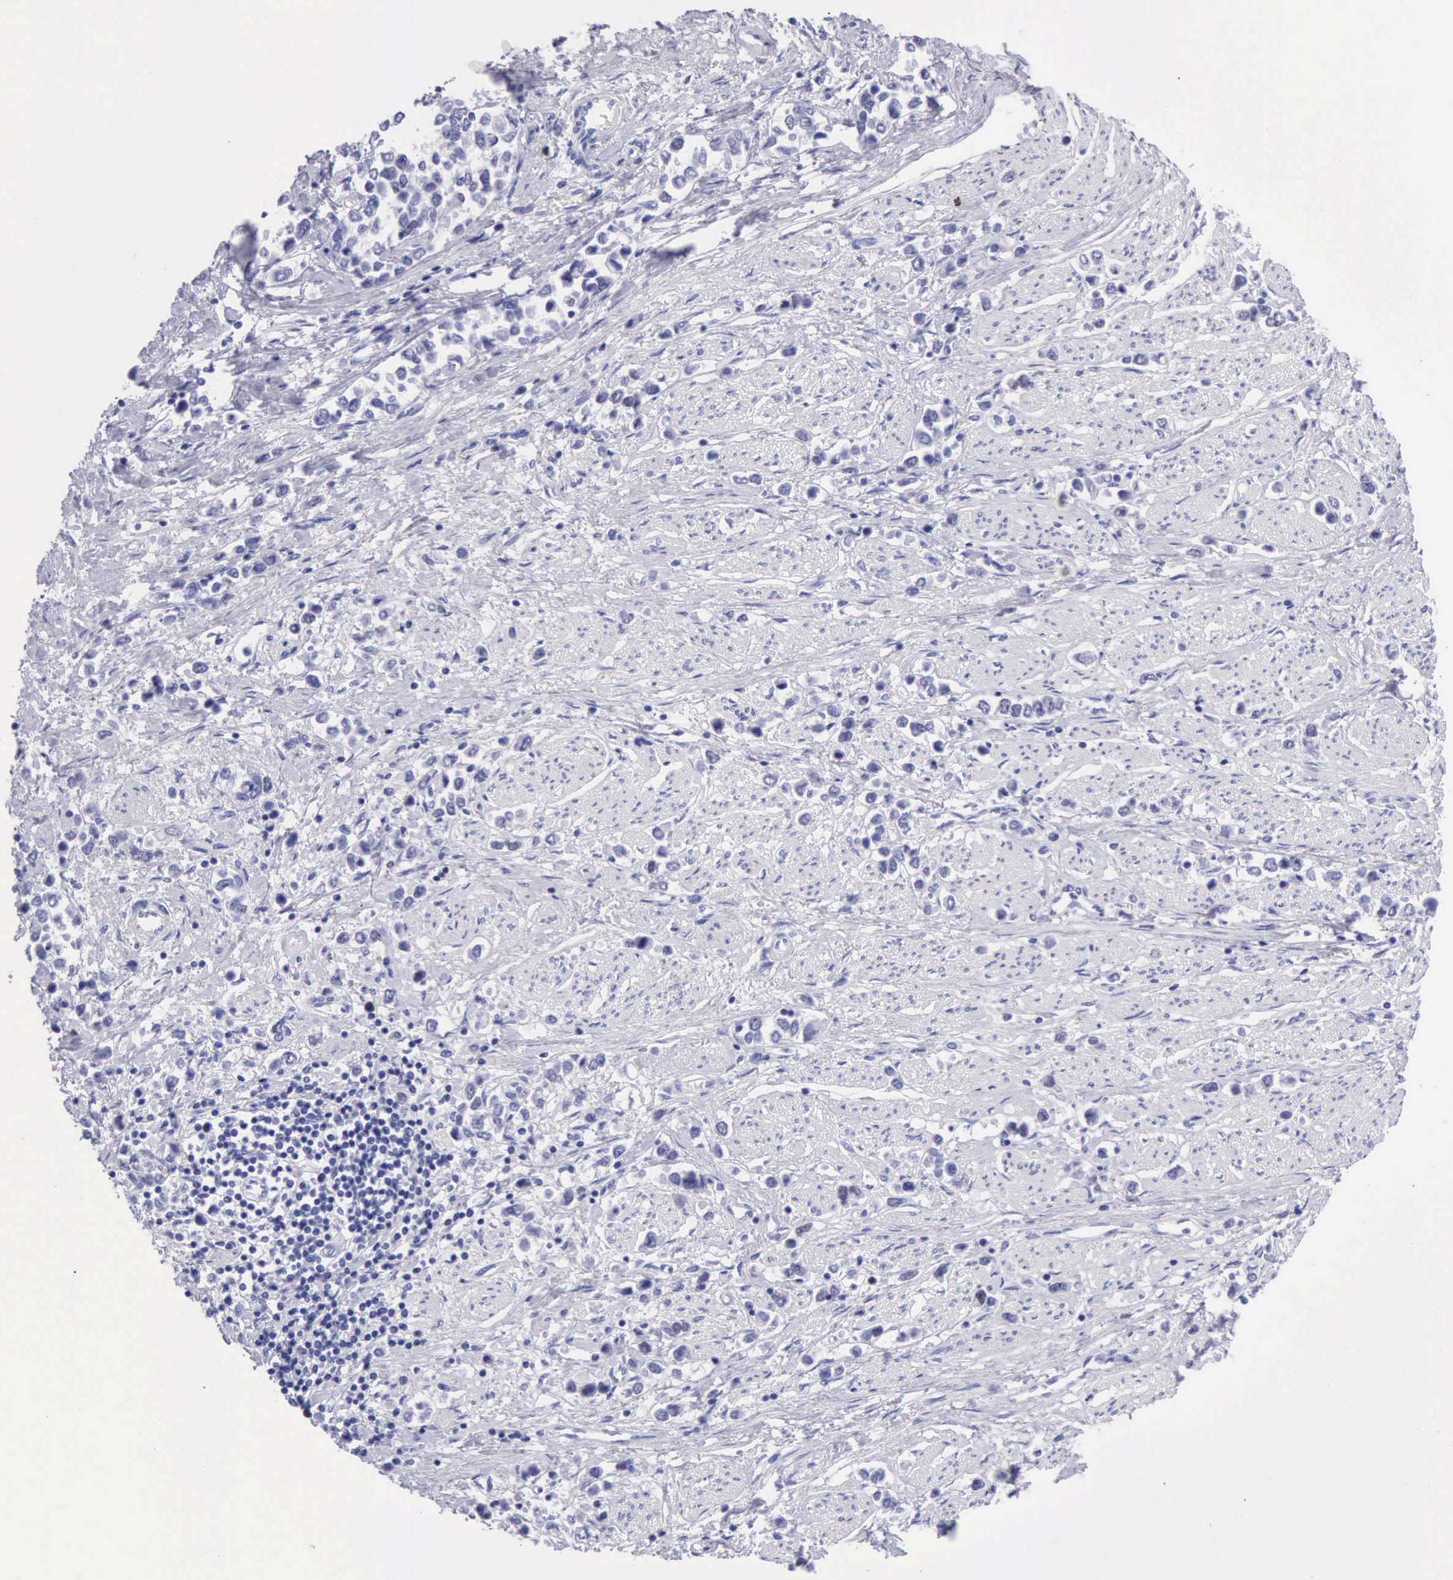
{"staining": {"intensity": "negative", "quantity": "none", "location": "none"}, "tissue": "stomach cancer", "cell_type": "Tumor cells", "image_type": "cancer", "snomed": [{"axis": "morphology", "description": "Adenocarcinoma, NOS"}, {"axis": "topography", "description": "Stomach, upper"}], "caption": "Micrograph shows no protein expression in tumor cells of stomach adenocarcinoma tissue.", "gene": "MCM2", "patient": {"sex": "male", "age": 76}}